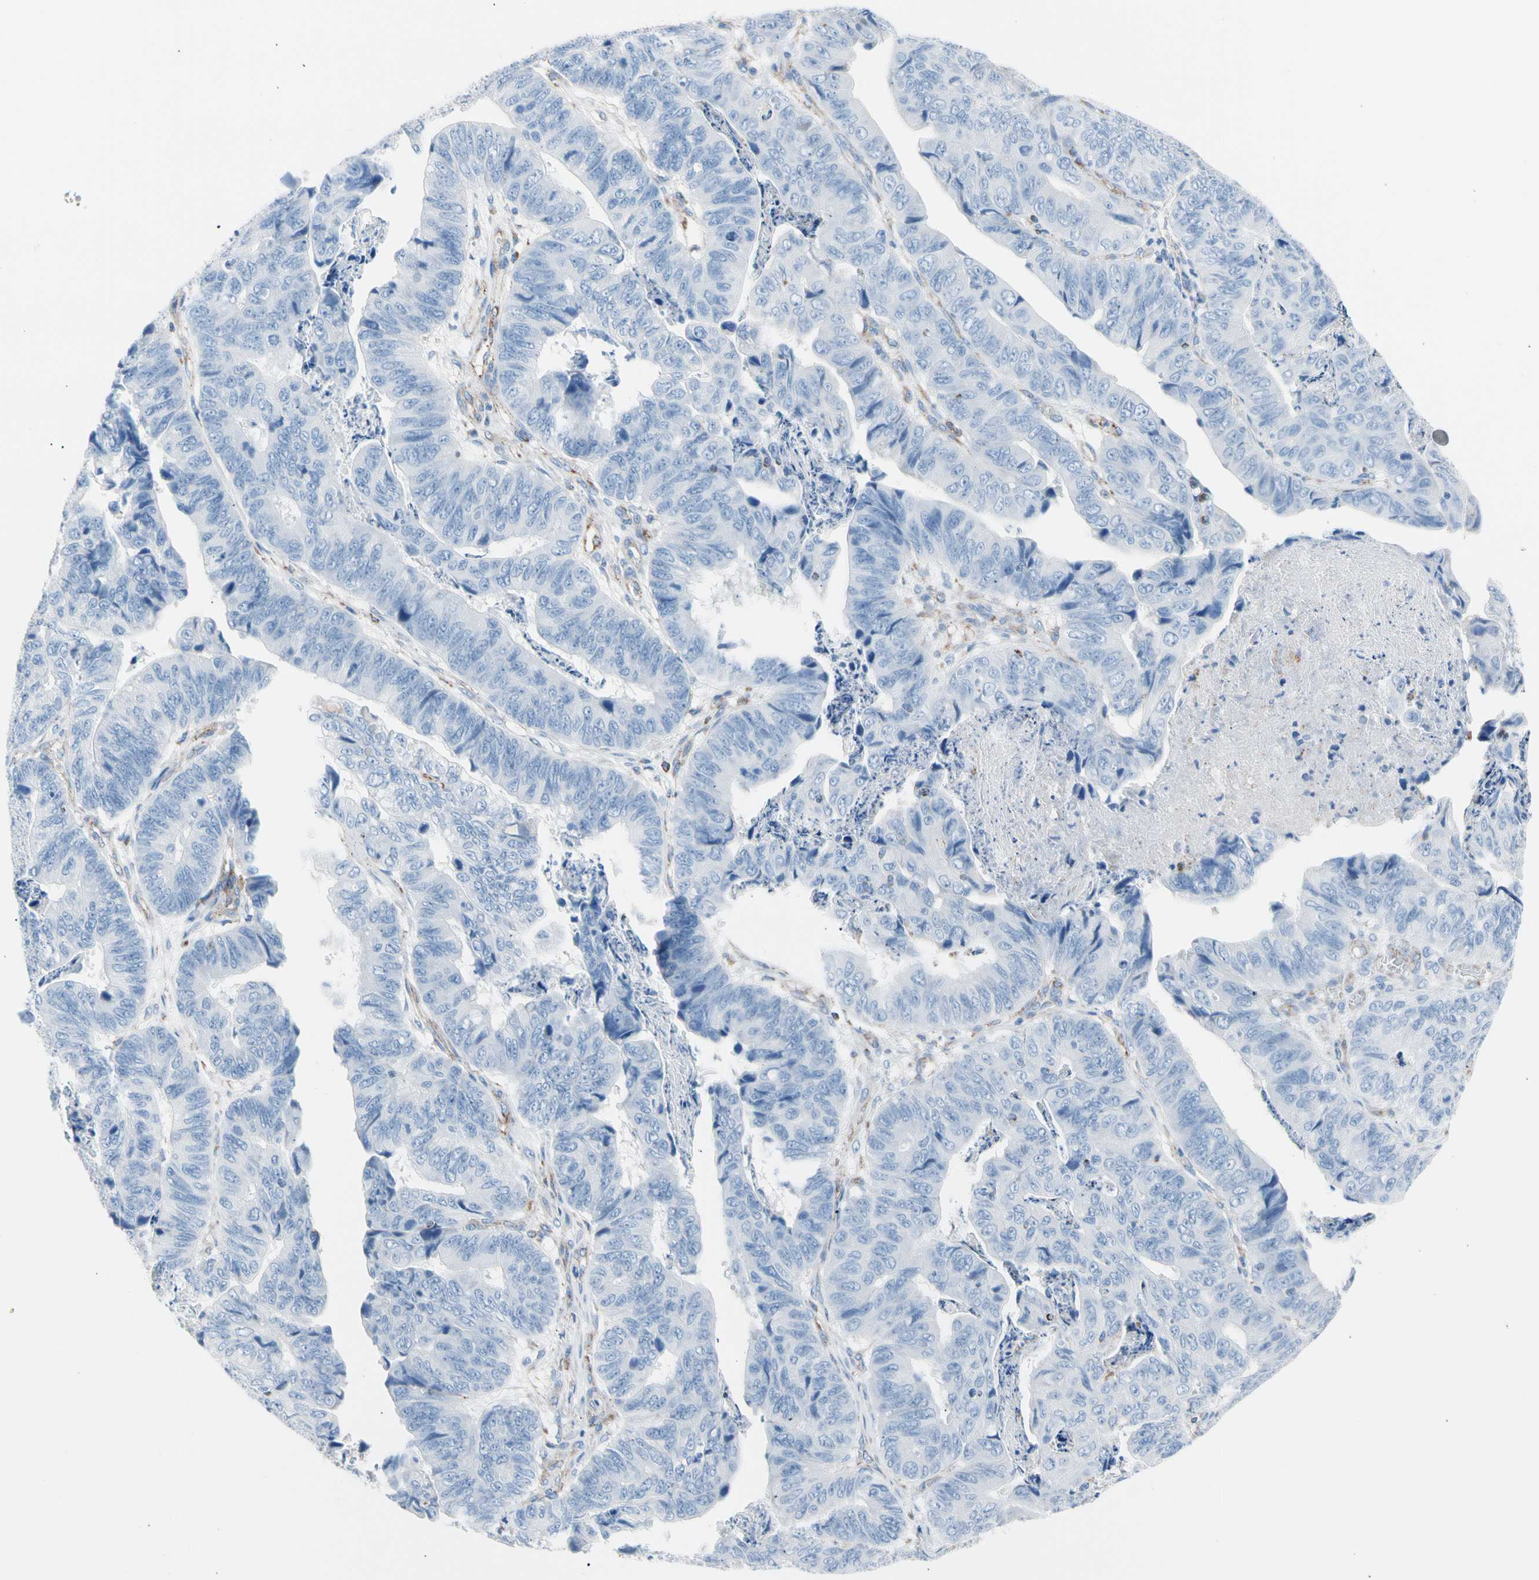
{"staining": {"intensity": "negative", "quantity": "none", "location": "none"}, "tissue": "stomach cancer", "cell_type": "Tumor cells", "image_type": "cancer", "snomed": [{"axis": "morphology", "description": "Adenocarcinoma, NOS"}, {"axis": "topography", "description": "Stomach, lower"}], "caption": "Protein analysis of stomach cancer (adenocarcinoma) displays no significant expression in tumor cells. Nuclei are stained in blue.", "gene": "HK1", "patient": {"sex": "male", "age": 77}}